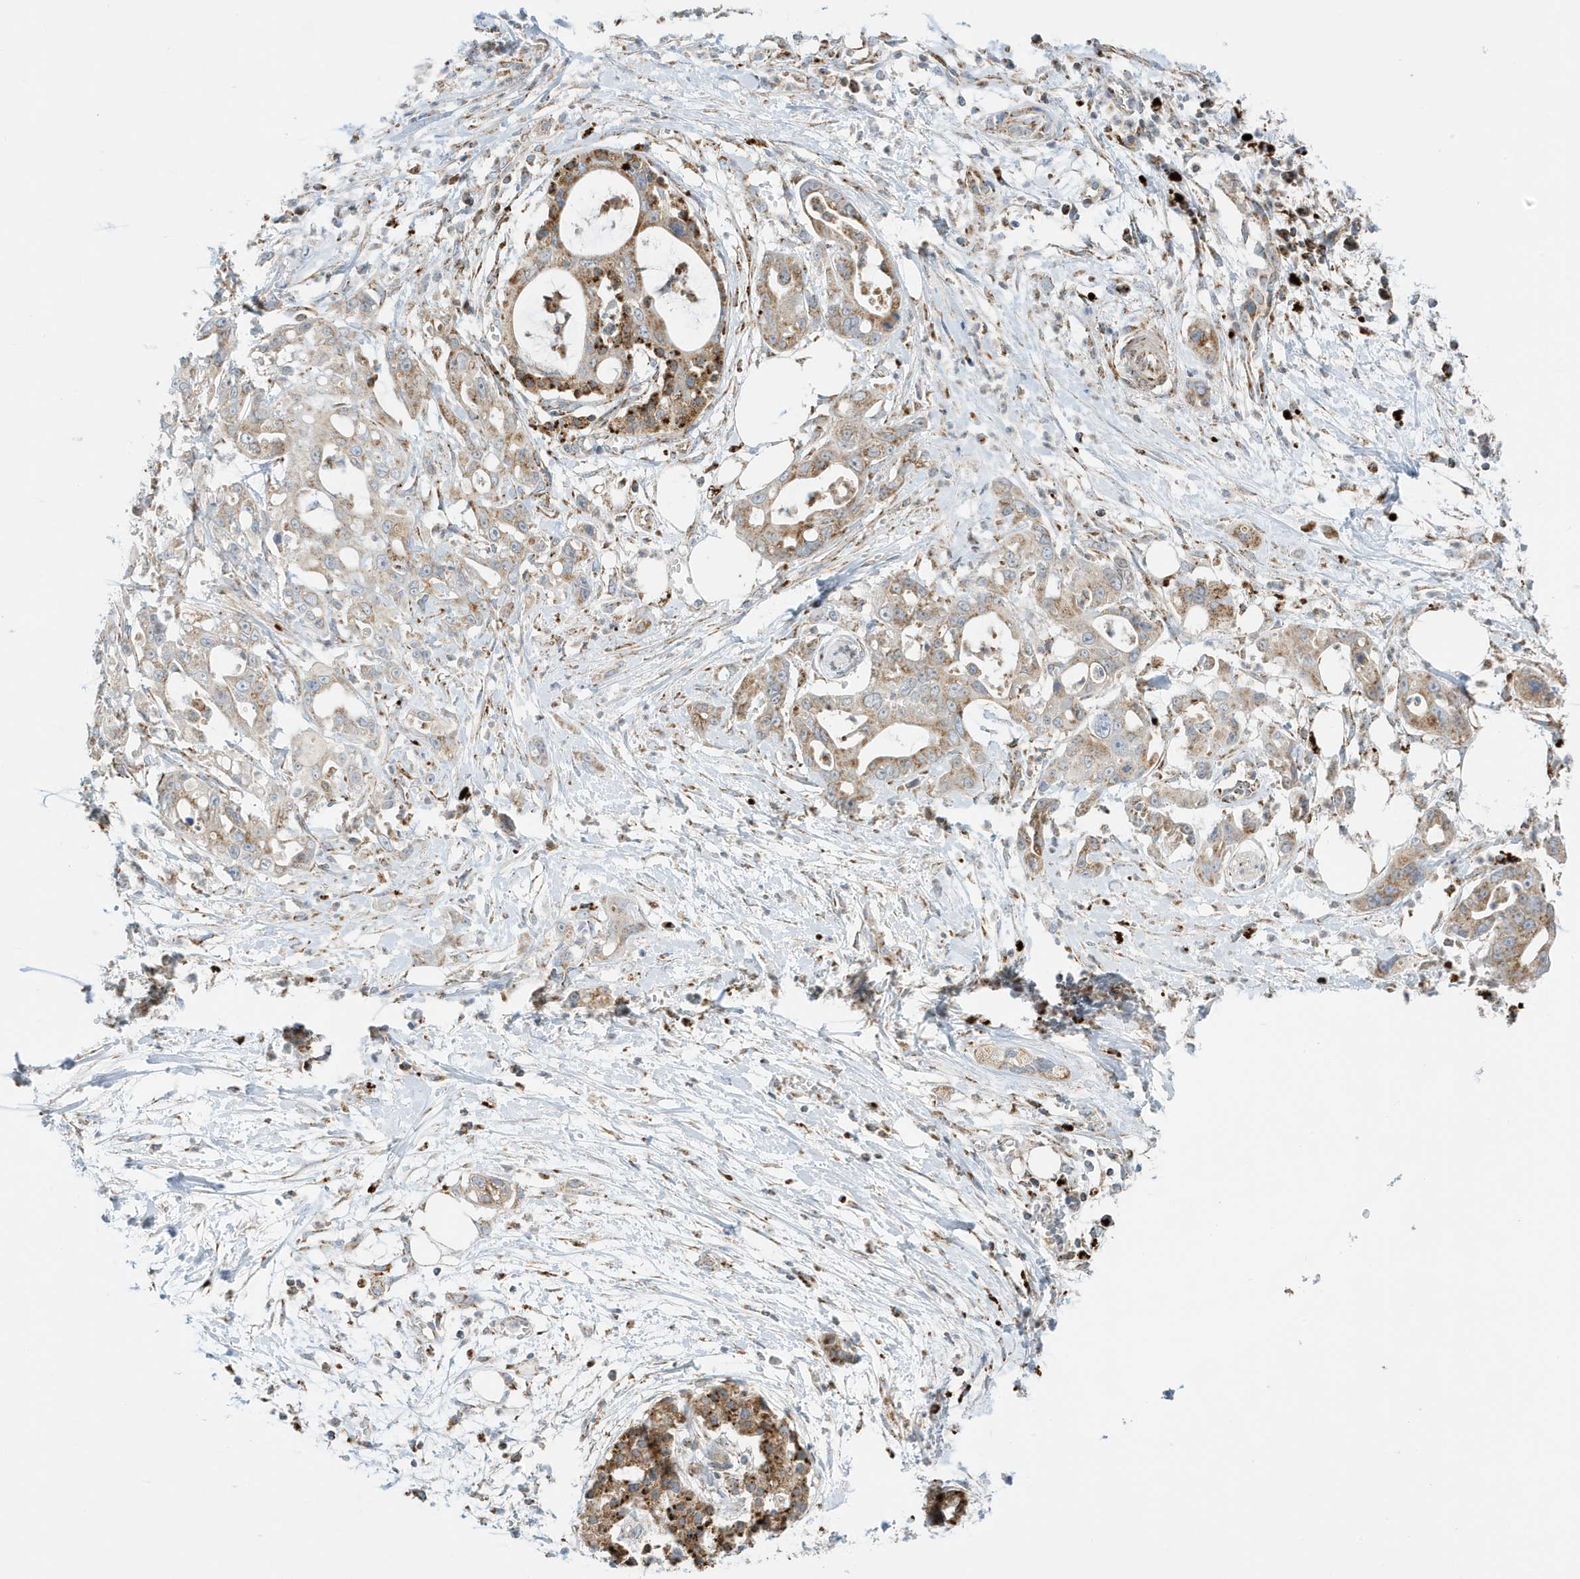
{"staining": {"intensity": "weak", "quantity": ">75%", "location": "cytoplasmic/membranous"}, "tissue": "pancreatic cancer", "cell_type": "Tumor cells", "image_type": "cancer", "snomed": [{"axis": "morphology", "description": "Adenocarcinoma, NOS"}, {"axis": "topography", "description": "Pancreas"}], "caption": "Approximately >75% of tumor cells in pancreatic cancer display weak cytoplasmic/membranous protein expression as visualized by brown immunohistochemical staining.", "gene": "ATP5ME", "patient": {"sex": "male", "age": 68}}